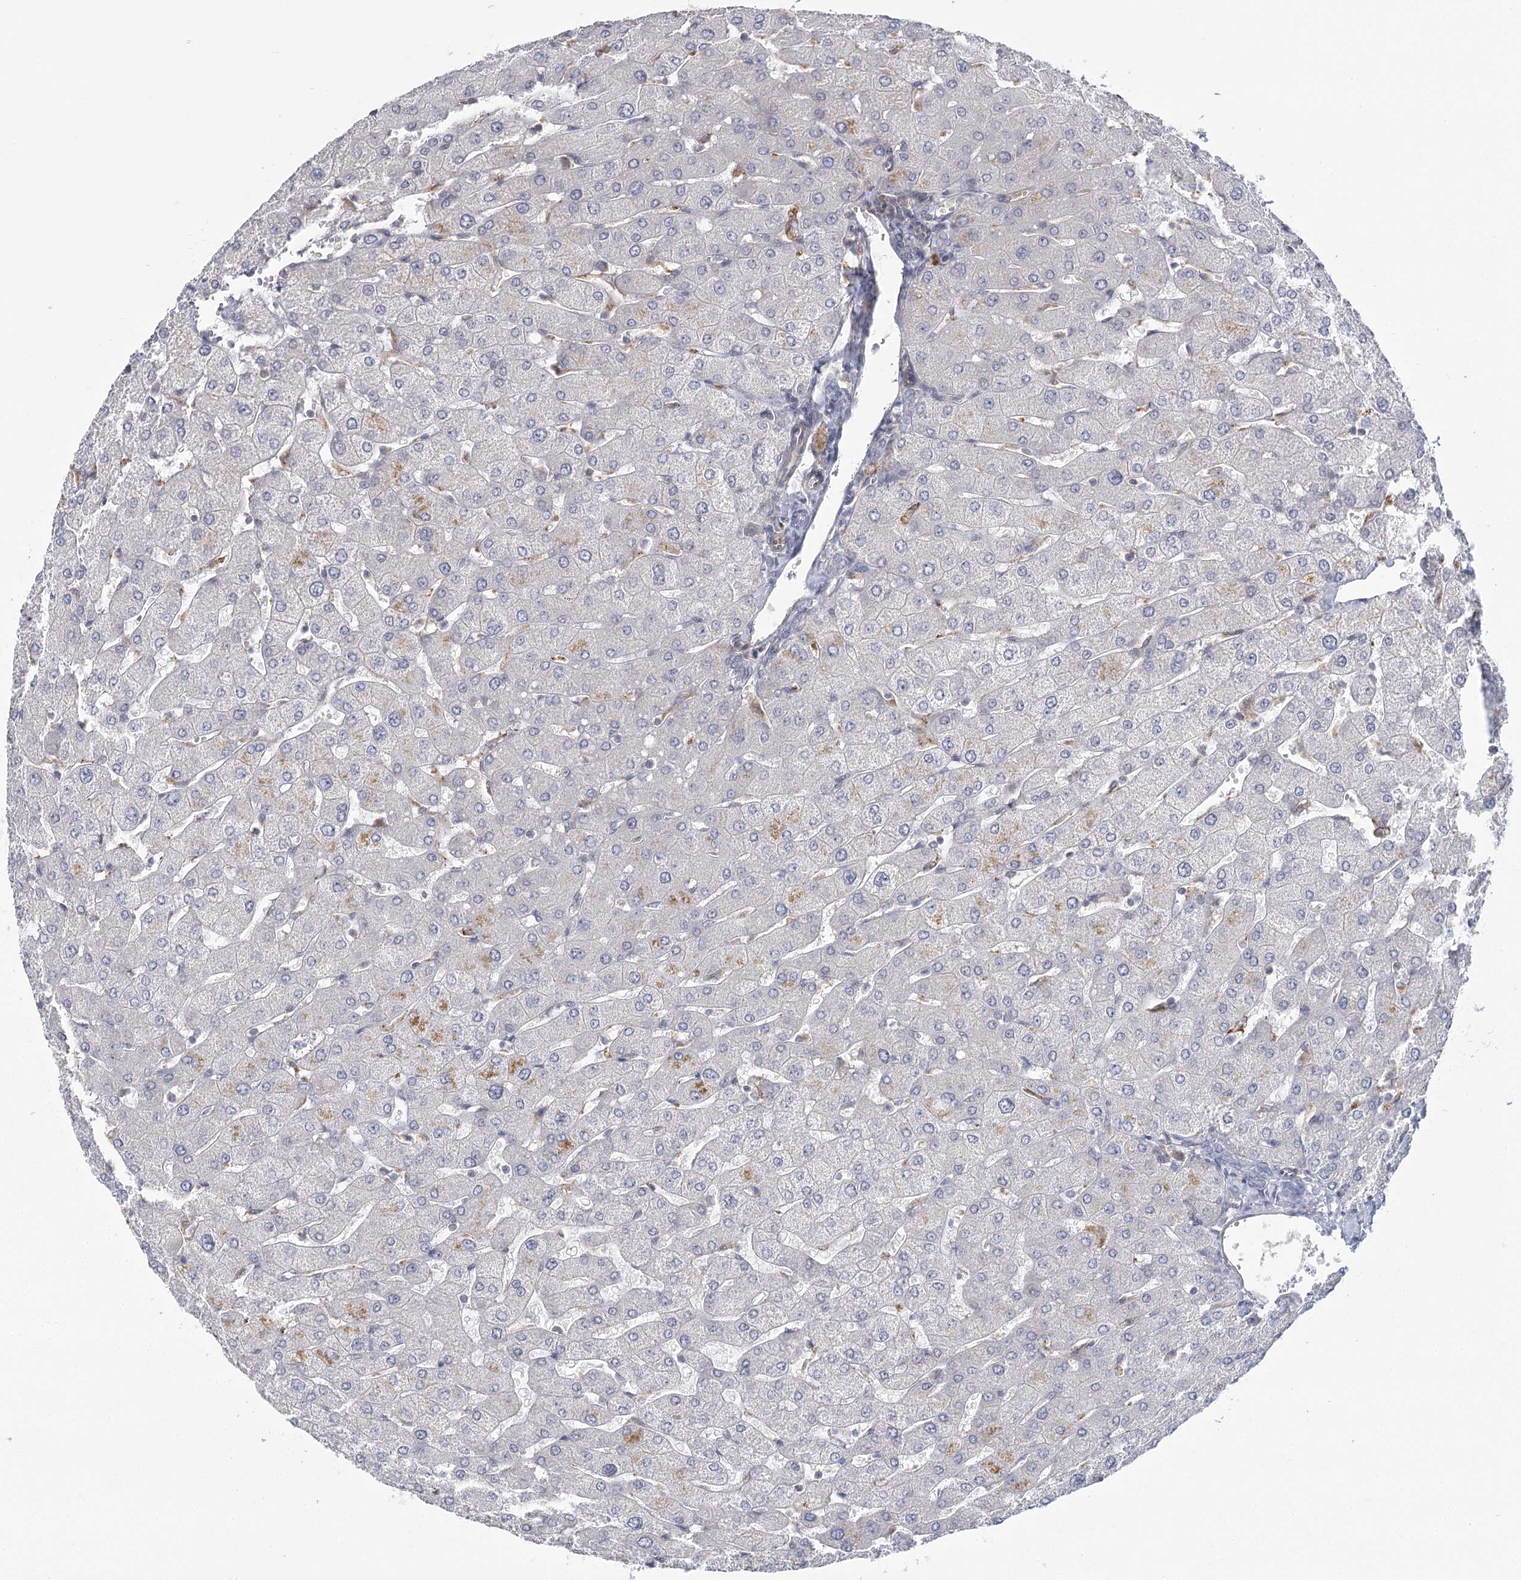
{"staining": {"intensity": "negative", "quantity": "none", "location": "none"}, "tissue": "liver", "cell_type": "Cholangiocytes", "image_type": "normal", "snomed": [{"axis": "morphology", "description": "Normal tissue, NOS"}, {"axis": "topography", "description": "Liver"}], "caption": "This is an immunohistochemistry (IHC) histopathology image of normal human liver. There is no staining in cholangiocytes.", "gene": "USP11", "patient": {"sex": "male", "age": 55}}